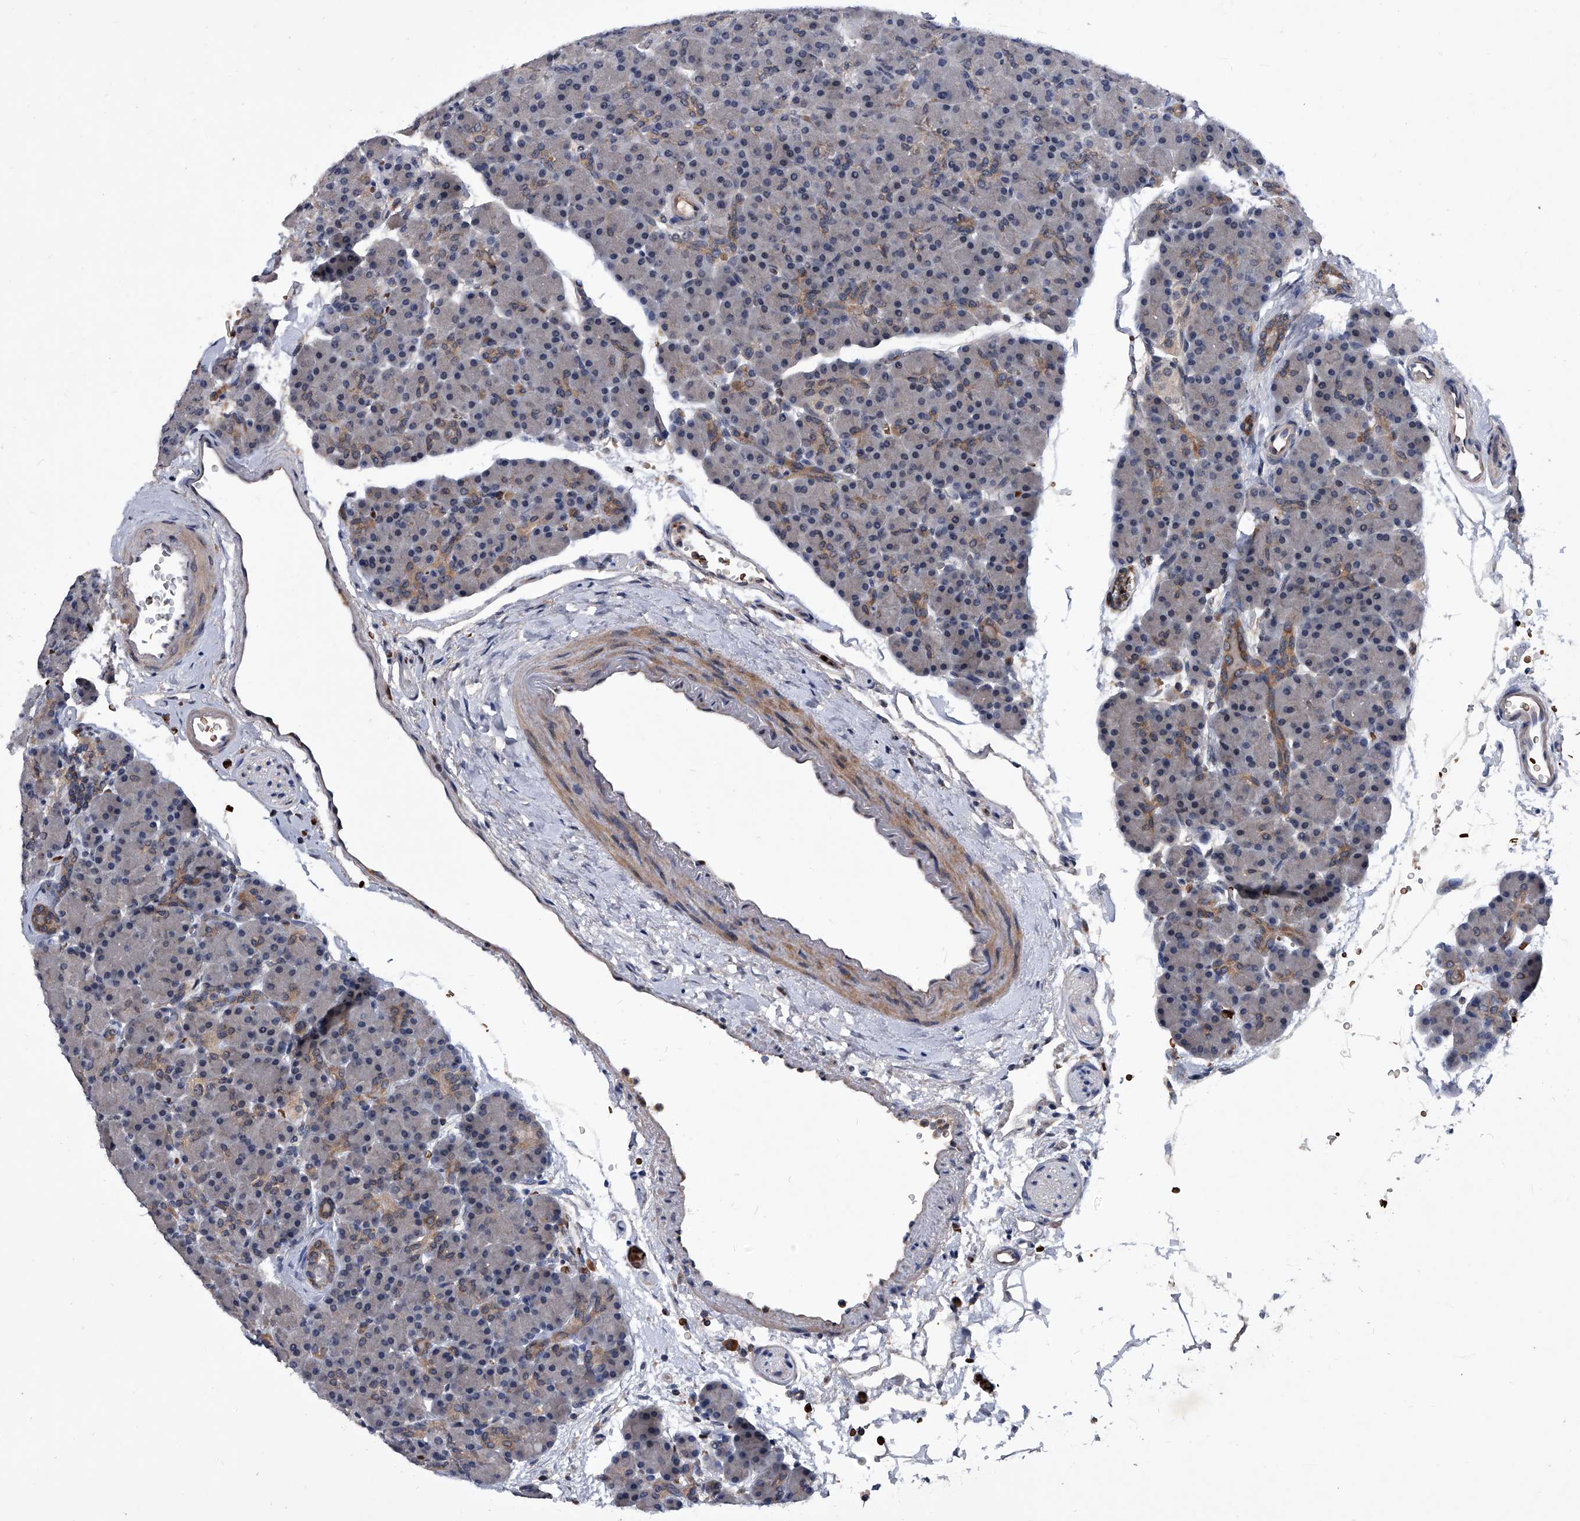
{"staining": {"intensity": "weak", "quantity": "25%-75%", "location": "cytoplasmic/membranous"}, "tissue": "pancreas", "cell_type": "Exocrine glandular cells", "image_type": "normal", "snomed": [{"axis": "morphology", "description": "Normal tissue, NOS"}, {"axis": "topography", "description": "Pancreas"}], "caption": "Brown immunohistochemical staining in normal human pancreas displays weak cytoplasmic/membranous staining in about 25%-75% of exocrine glandular cells.", "gene": "ZNF30", "patient": {"sex": "female", "age": 43}}